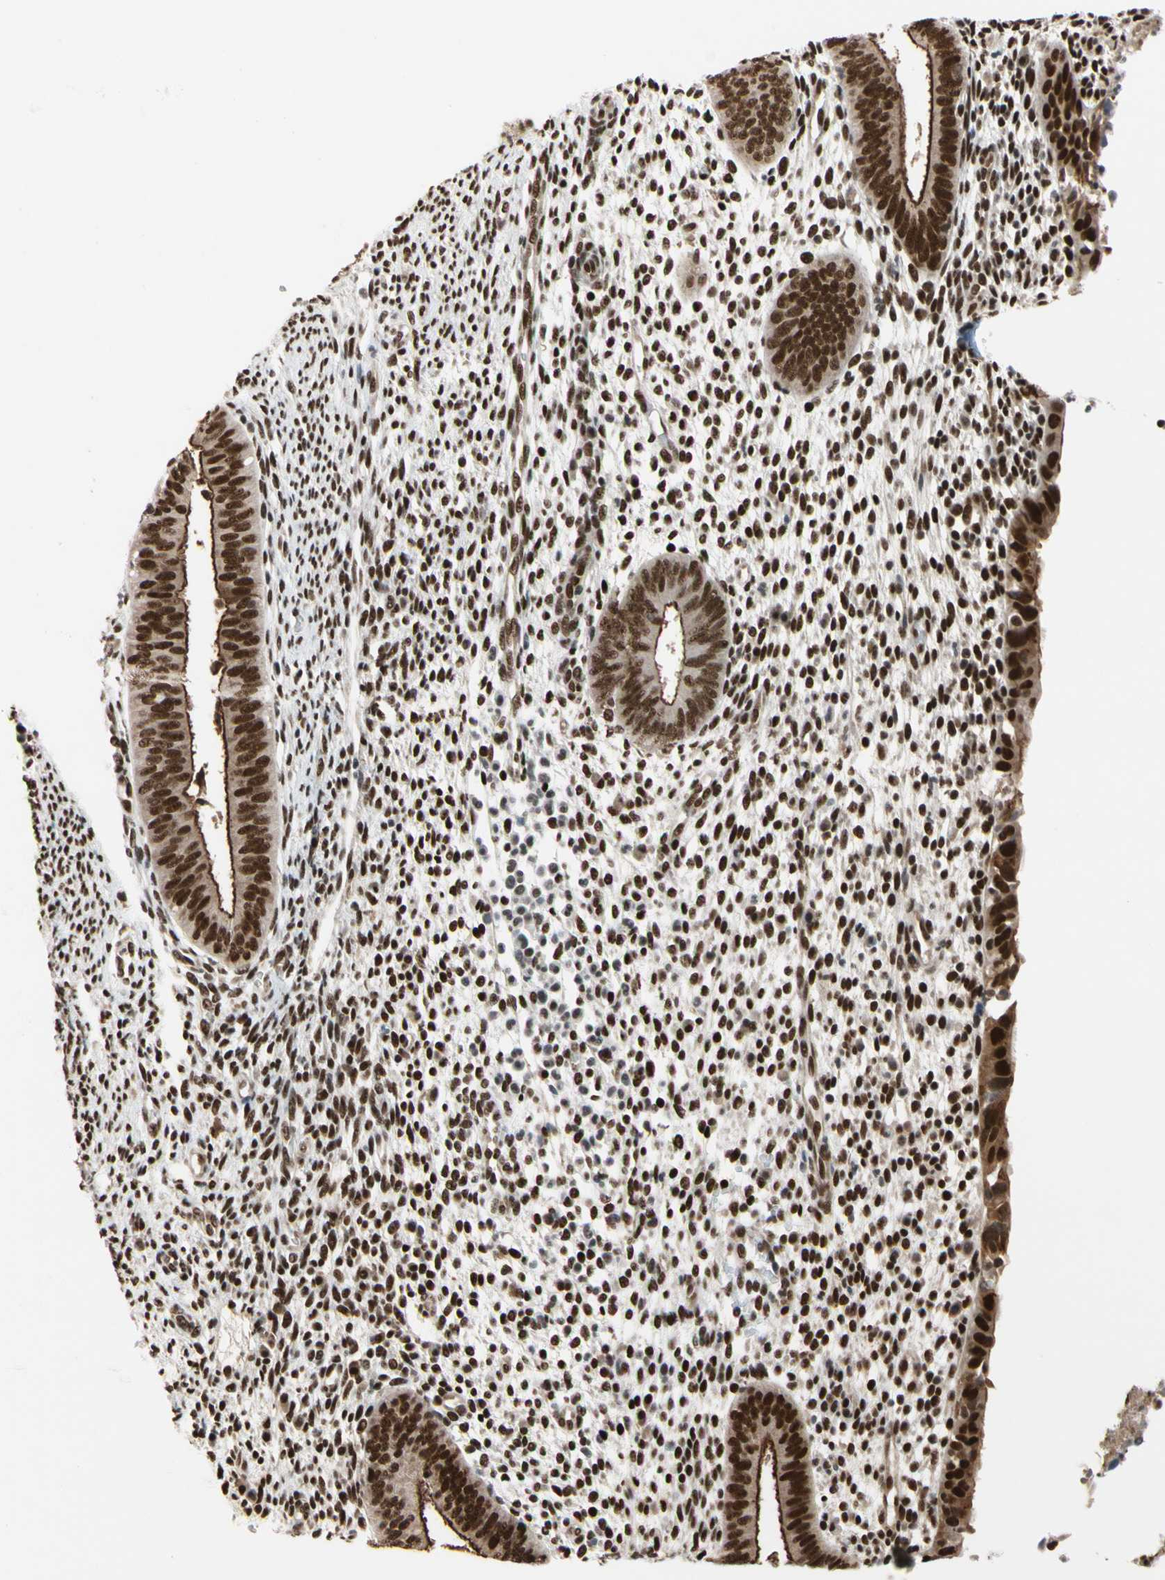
{"staining": {"intensity": "strong", "quantity": ">75%", "location": "nuclear"}, "tissue": "endometrium", "cell_type": "Cells in endometrial stroma", "image_type": "normal", "snomed": [{"axis": "morphology", "description": "Normal tissue, NOS"}, {"axis": "topography", "description": "Endometrium"}], "caption": "Approximately >75% of cells in endometrial stroma in normal endometrium reveal strong nuclear protein expression as visualized by brown immunohistochemical staining.", "gene": "FAM98B", "patient": {"sex": "female", "age": 35}}